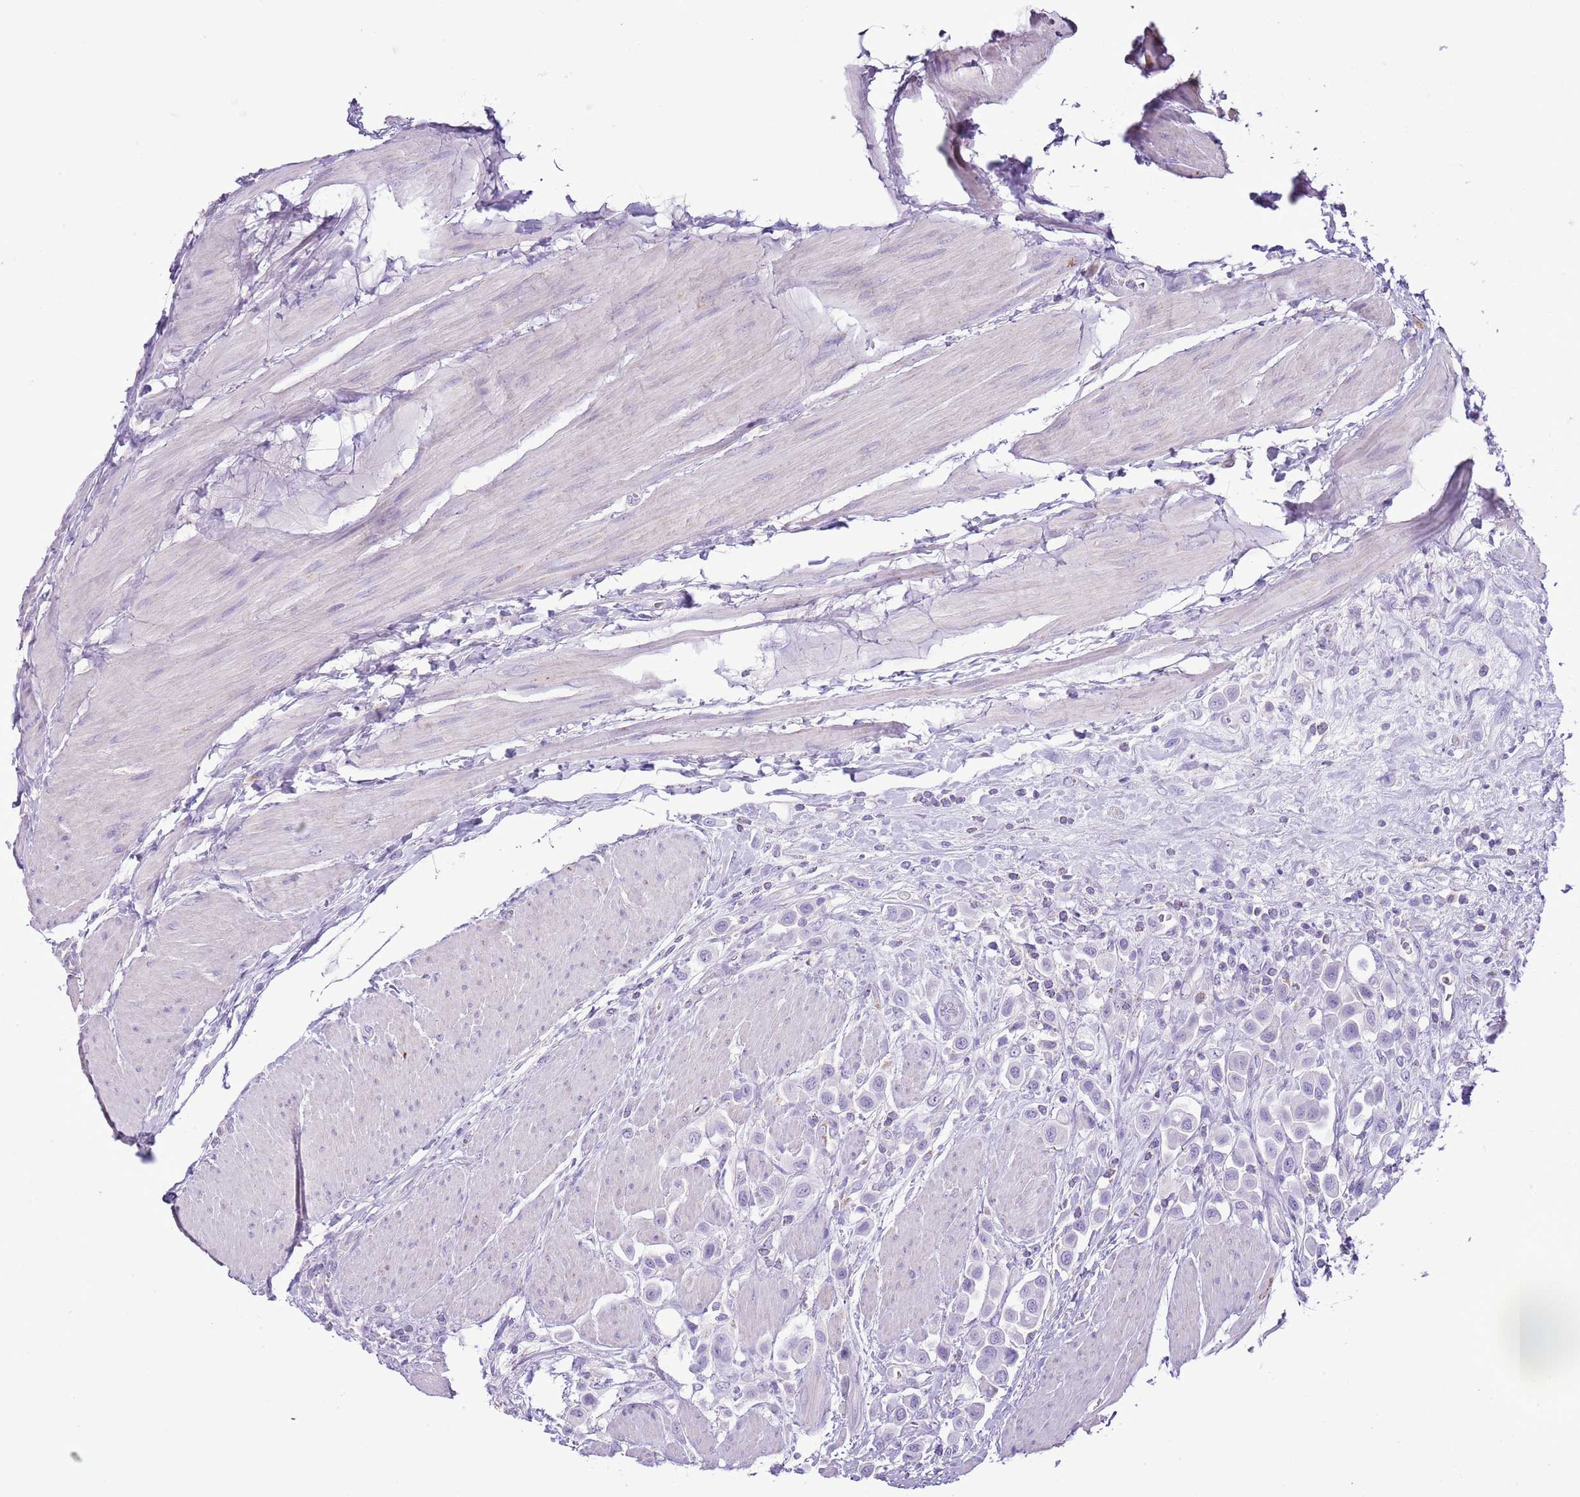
{"staining": {"intensity": "negative", "quantity": "none", "location": "none"}, "tissue": "urothelial cancer", "cell_type": "Tumor cells", "image_type": "cancer", "snomed": [{"axis": "morphology", "description": "Urothelial carcinoma, High grade"}, {"axis": "topography", "description": "Urinary bladder"}], "caption": "IHC histopathology image of neoplastic tissue: human urothelial cancer stained with DAB shows no significant protein positivity in tumor cells.", "gene": "SLC23A1", "patient": {"sex": "male", "age": 50}}